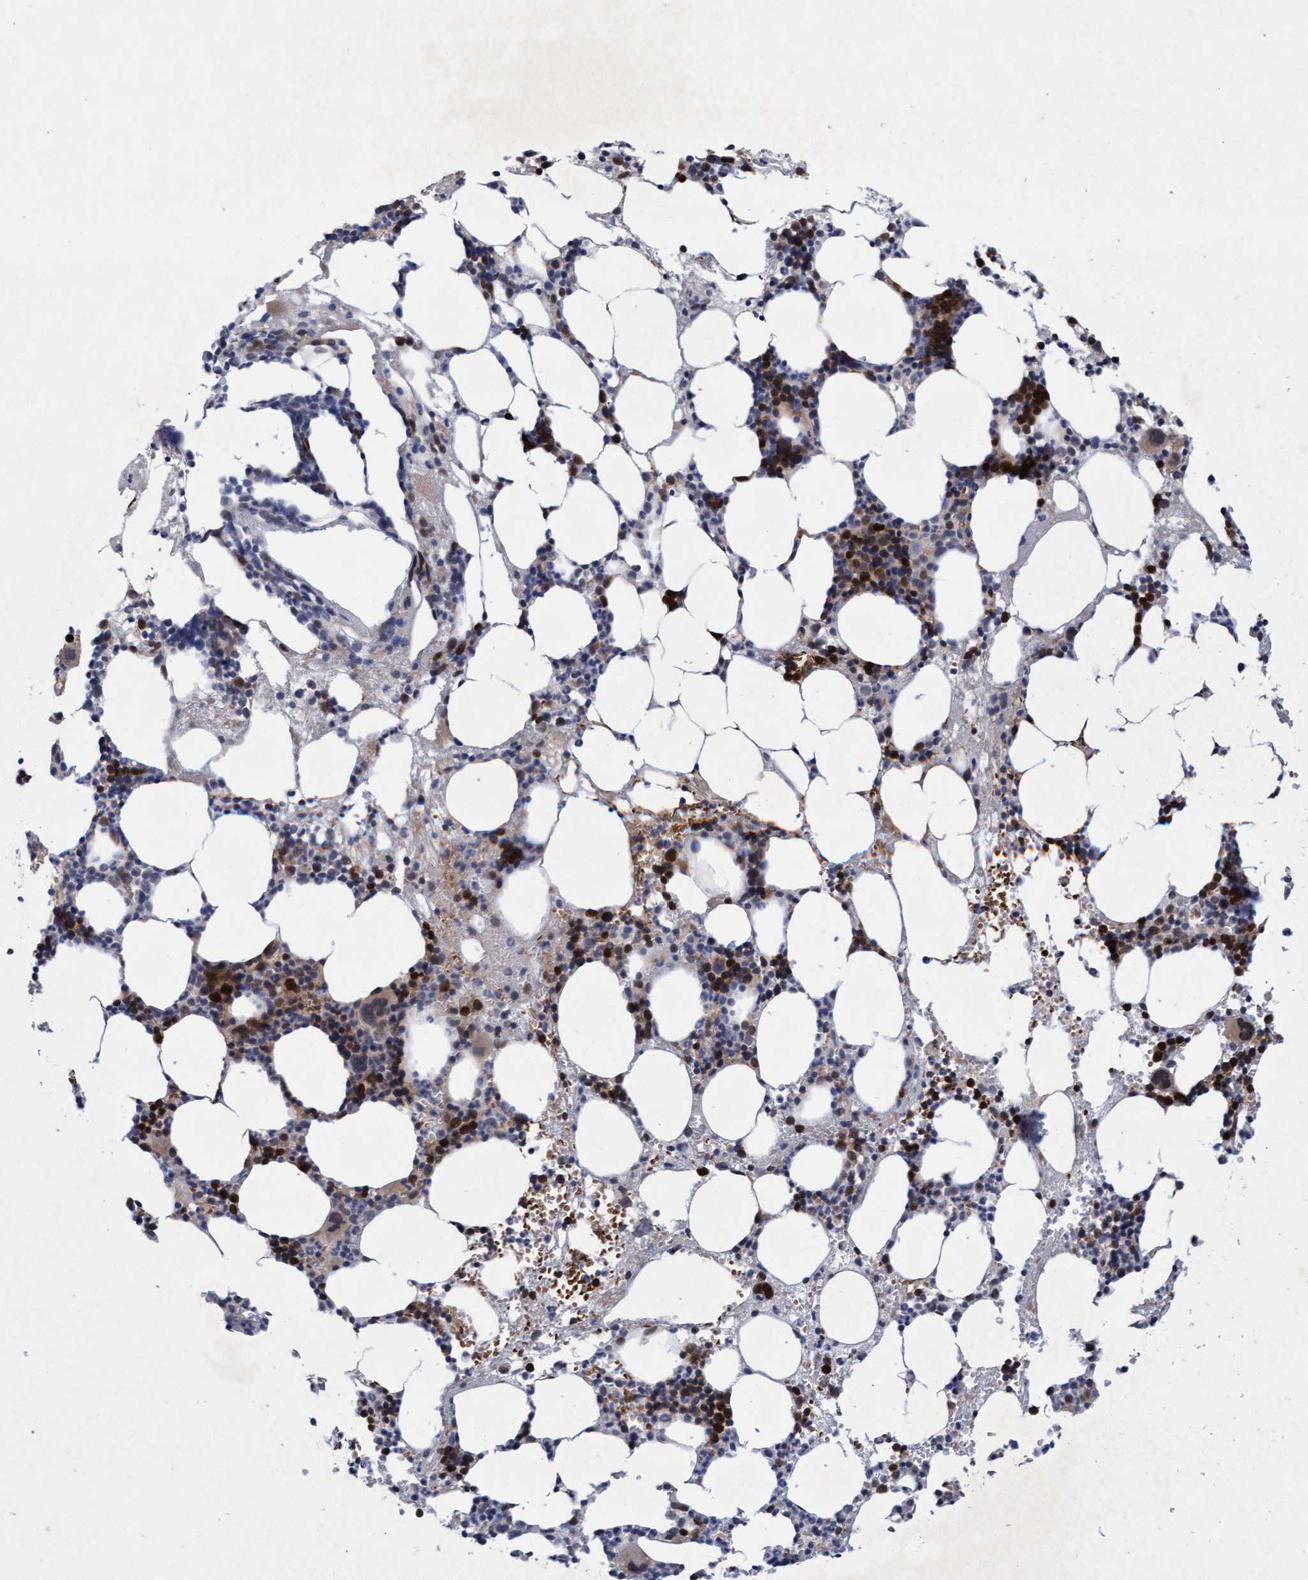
{"staining": {"intensity": "strong", "quantity": "25%-75%", "location": "cytoplasmic/membranous,nuclear"}, "tissue": "bone marrow", "cell_type": "Hematopoietic cells", "image_type": "normal", "snomed": [{"axis": "morphology", "description": "Normal tissue, NOS"}, {"axis": "morphology", "description": "Inflammation, NOS"}, {"axis": "topography", "description": "Bone marrow"}], "caption": "Immunohistochemistry (IHC) of normal human bone marrow reveals high levels of strong cytoplasmic/membranous,nuclear positivity in about 25%-75% of hematopoietic cells. (DAB (3,3'-diaminobenzidine) = brown stain, brightfield microscopy at high magnification).", "gene": "TANC2", "patient": {"sex": "female", "age": 67}}